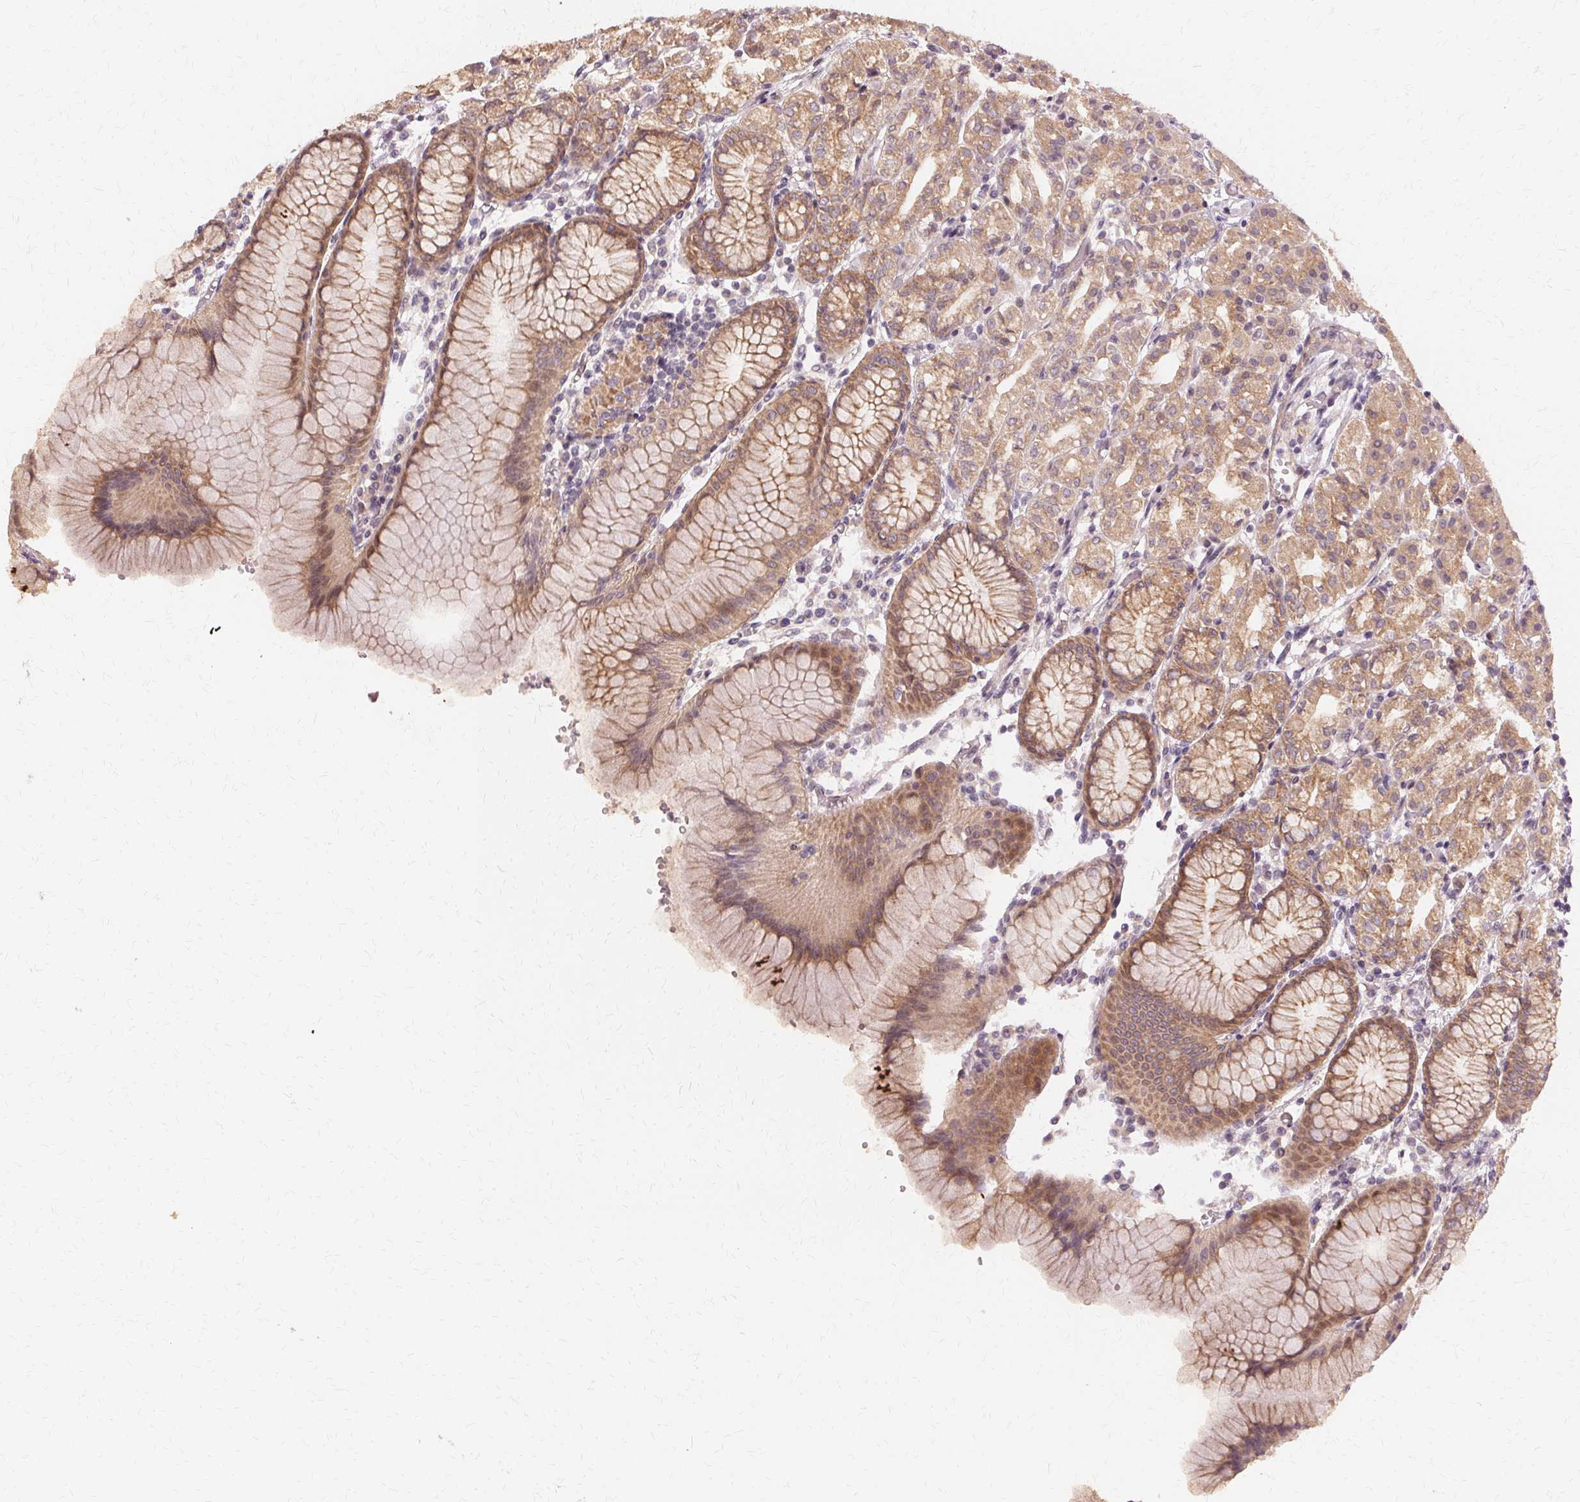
{"staining": {"intensity": "moderate", "quantity": "25%-75%", "location": "cytoplasmic/membranous"}, "tissue": "stomach", "cell_type": "Glandular cells", "image_type": "normal", "snomed": [{"axis": "morphology", "description": "Normal tissue, NOS"}, {"axis": "topography", "description": "Stomach"}], "caption": "Protein staining of normal stomach displays moderate cytoplasmic/membranous expression in about 25%-75% of glandular cells. The protein is stained brown, and the nuclei are stained in blue (DAB IHC with brightfield microscopy, high magnification).", "gene": "USP8", "patient": {"sex": "female", "age": 57}}